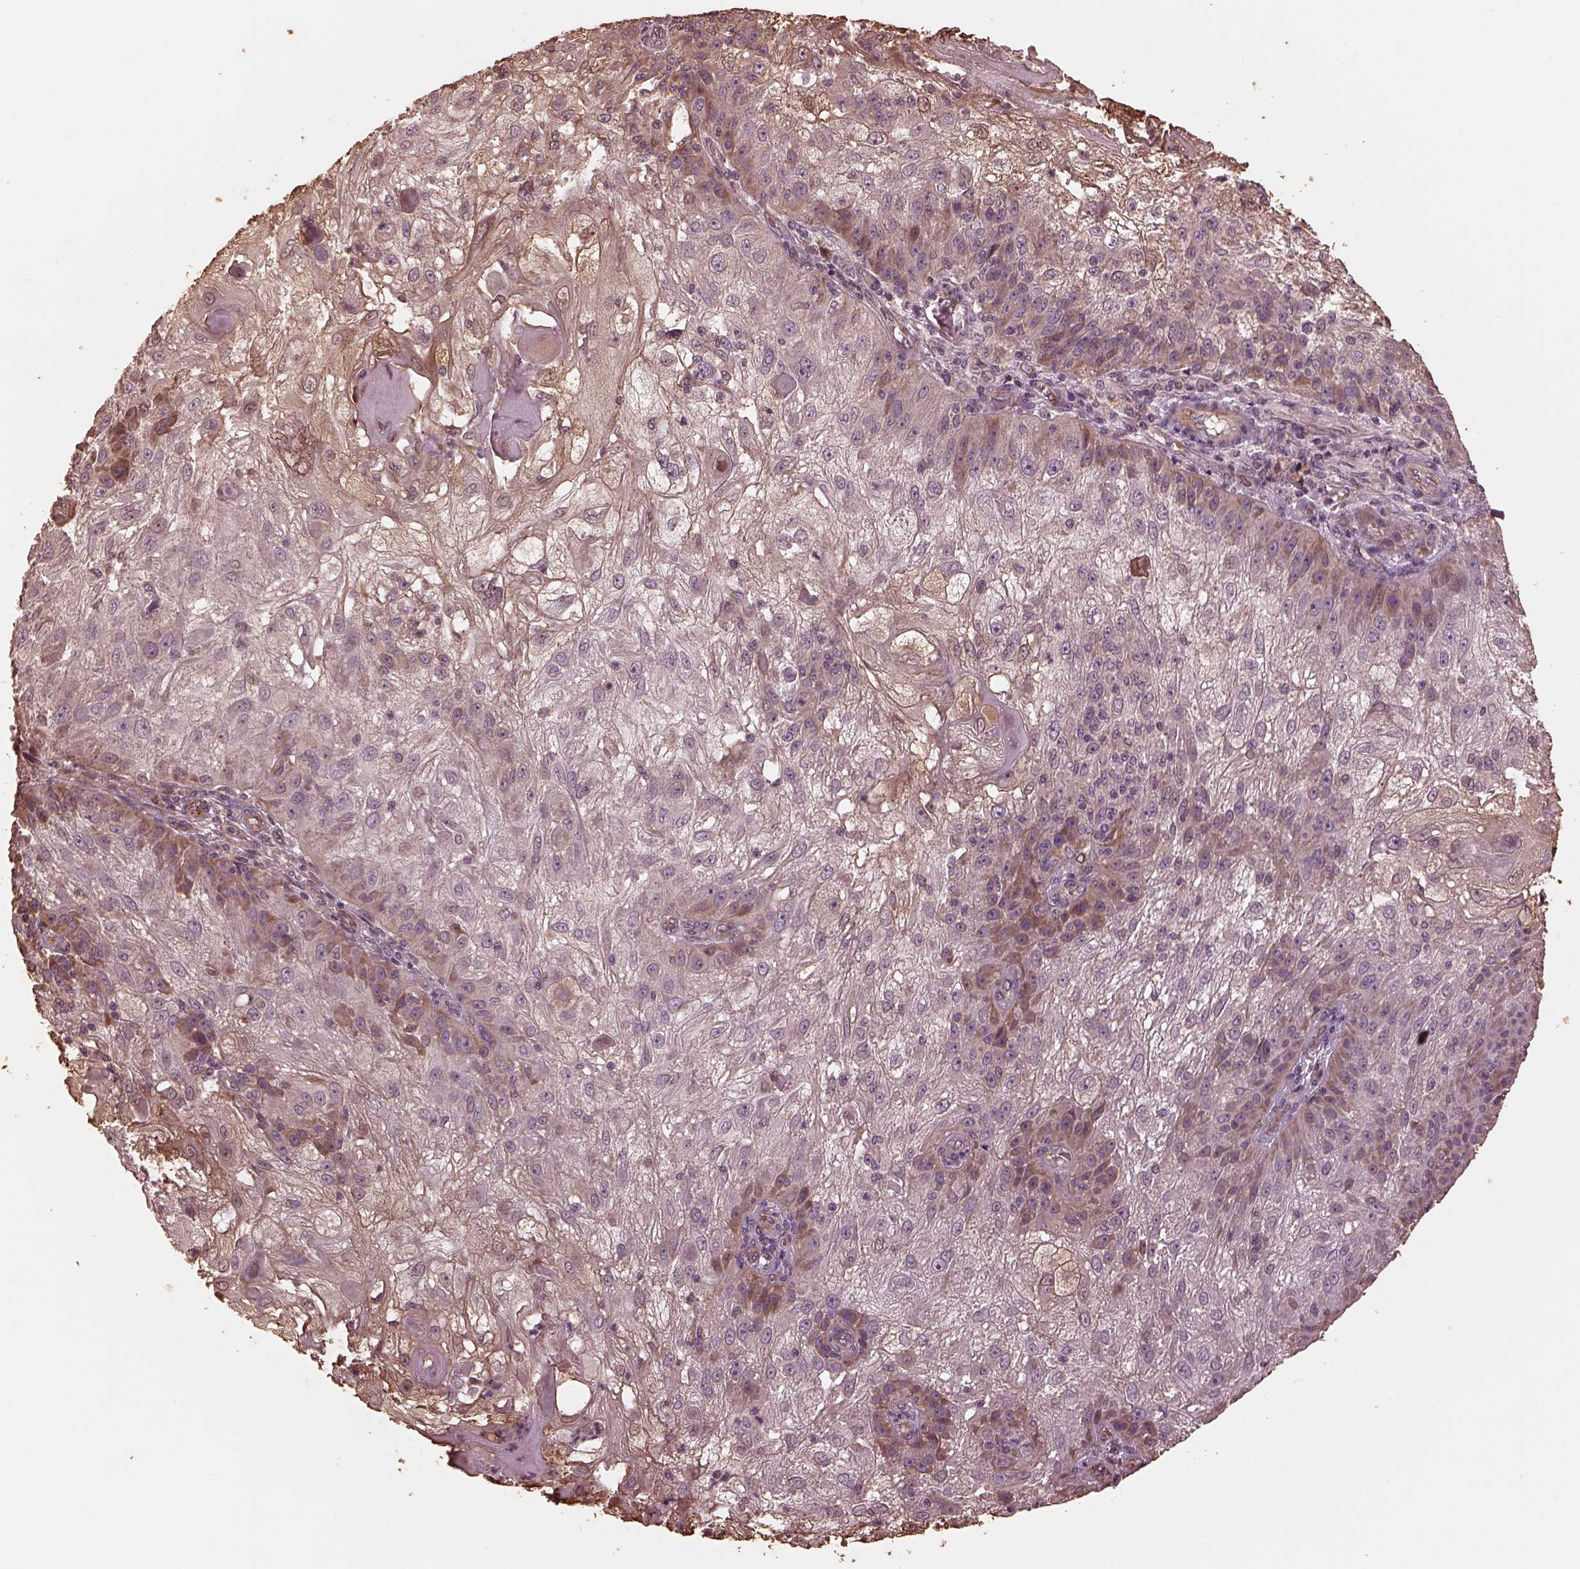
{"staining": {"intensity": "weak", "quantity": "25%-75%", "location": "cytoplasmic/membranous"}, "tissue": "skin cancer", "cell_type": "Tumor cells", "image_type": "cancer", "snomed": [{"axis": "morphology", "description": "Normal tissue, NOS"}, {"axis": "morphology", "description": "Squamous cell carcinoma, NOS"}, {"axis": "topography", "description": "Skin"}], "caption": "This histopathology image shows IHC staining of skin cancer, with low weak cytoplasmic/membranous staining in about 25%-75% of tumor cells.", "gene": "GTPBP1", "patient": {"sex": "female", "age": 83}}